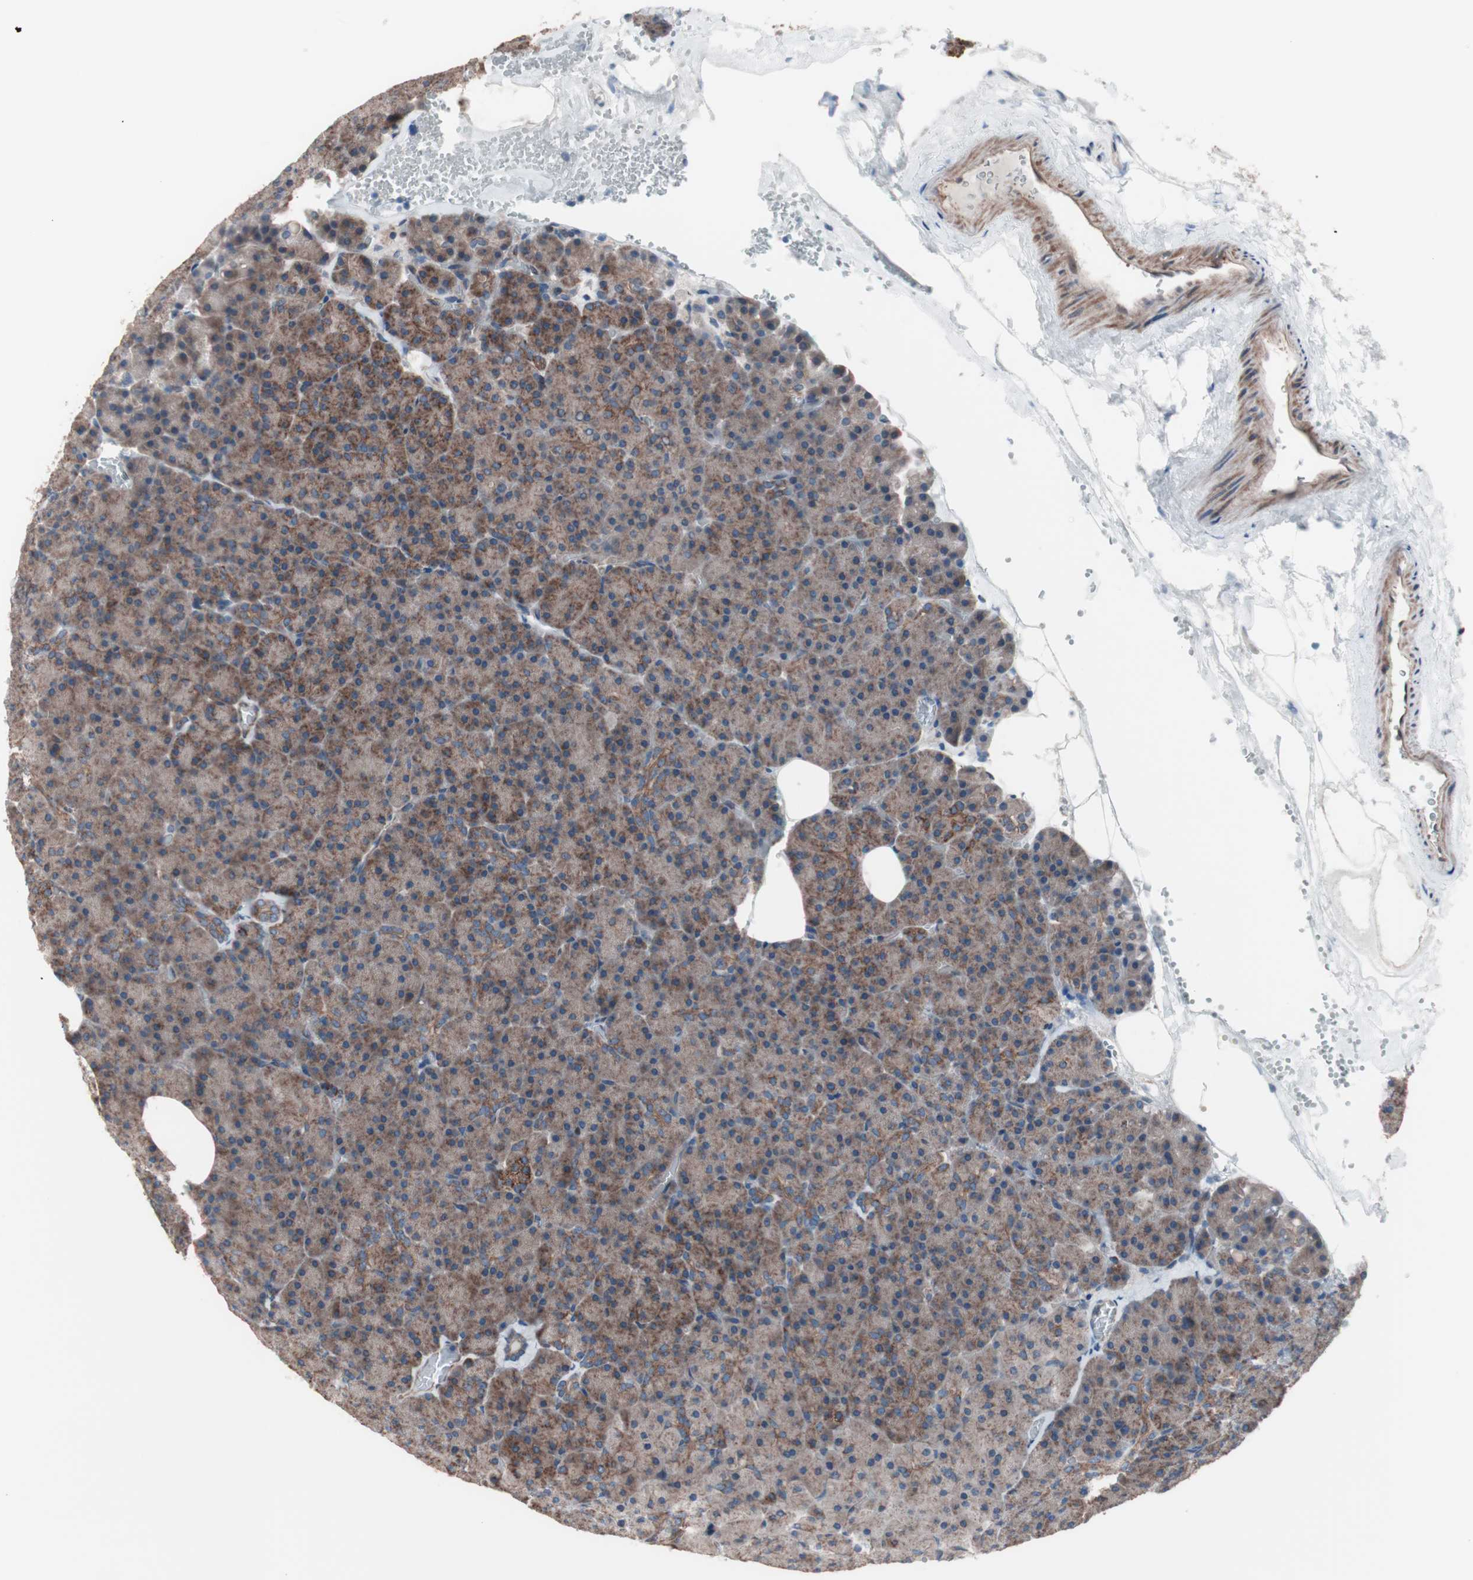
{"staining": {"intensity": "moderate", "quantity": ">75%", "location": "cytoplasmic/membranous"}, "tissue": "pancreas", "cell_type": "Exocrine glandular cells", "image_type": "normal", "snomed": [{"axis": "morphology", "description": "Normal tissue, NOS"}, {"axis": "topography", "description": "Pancreas"}], "caption": "Immunohistochemistry (IHC) (DAB (3,3'-diaminobenzidine)) staining of normal pancreas shows moderate cytoplasmic/membranous protein positivity in approximately >75% of exocrine glandular cells.", "gene": "CTTNBP2NL", "patient": {"sex": "female", "age": 35}}